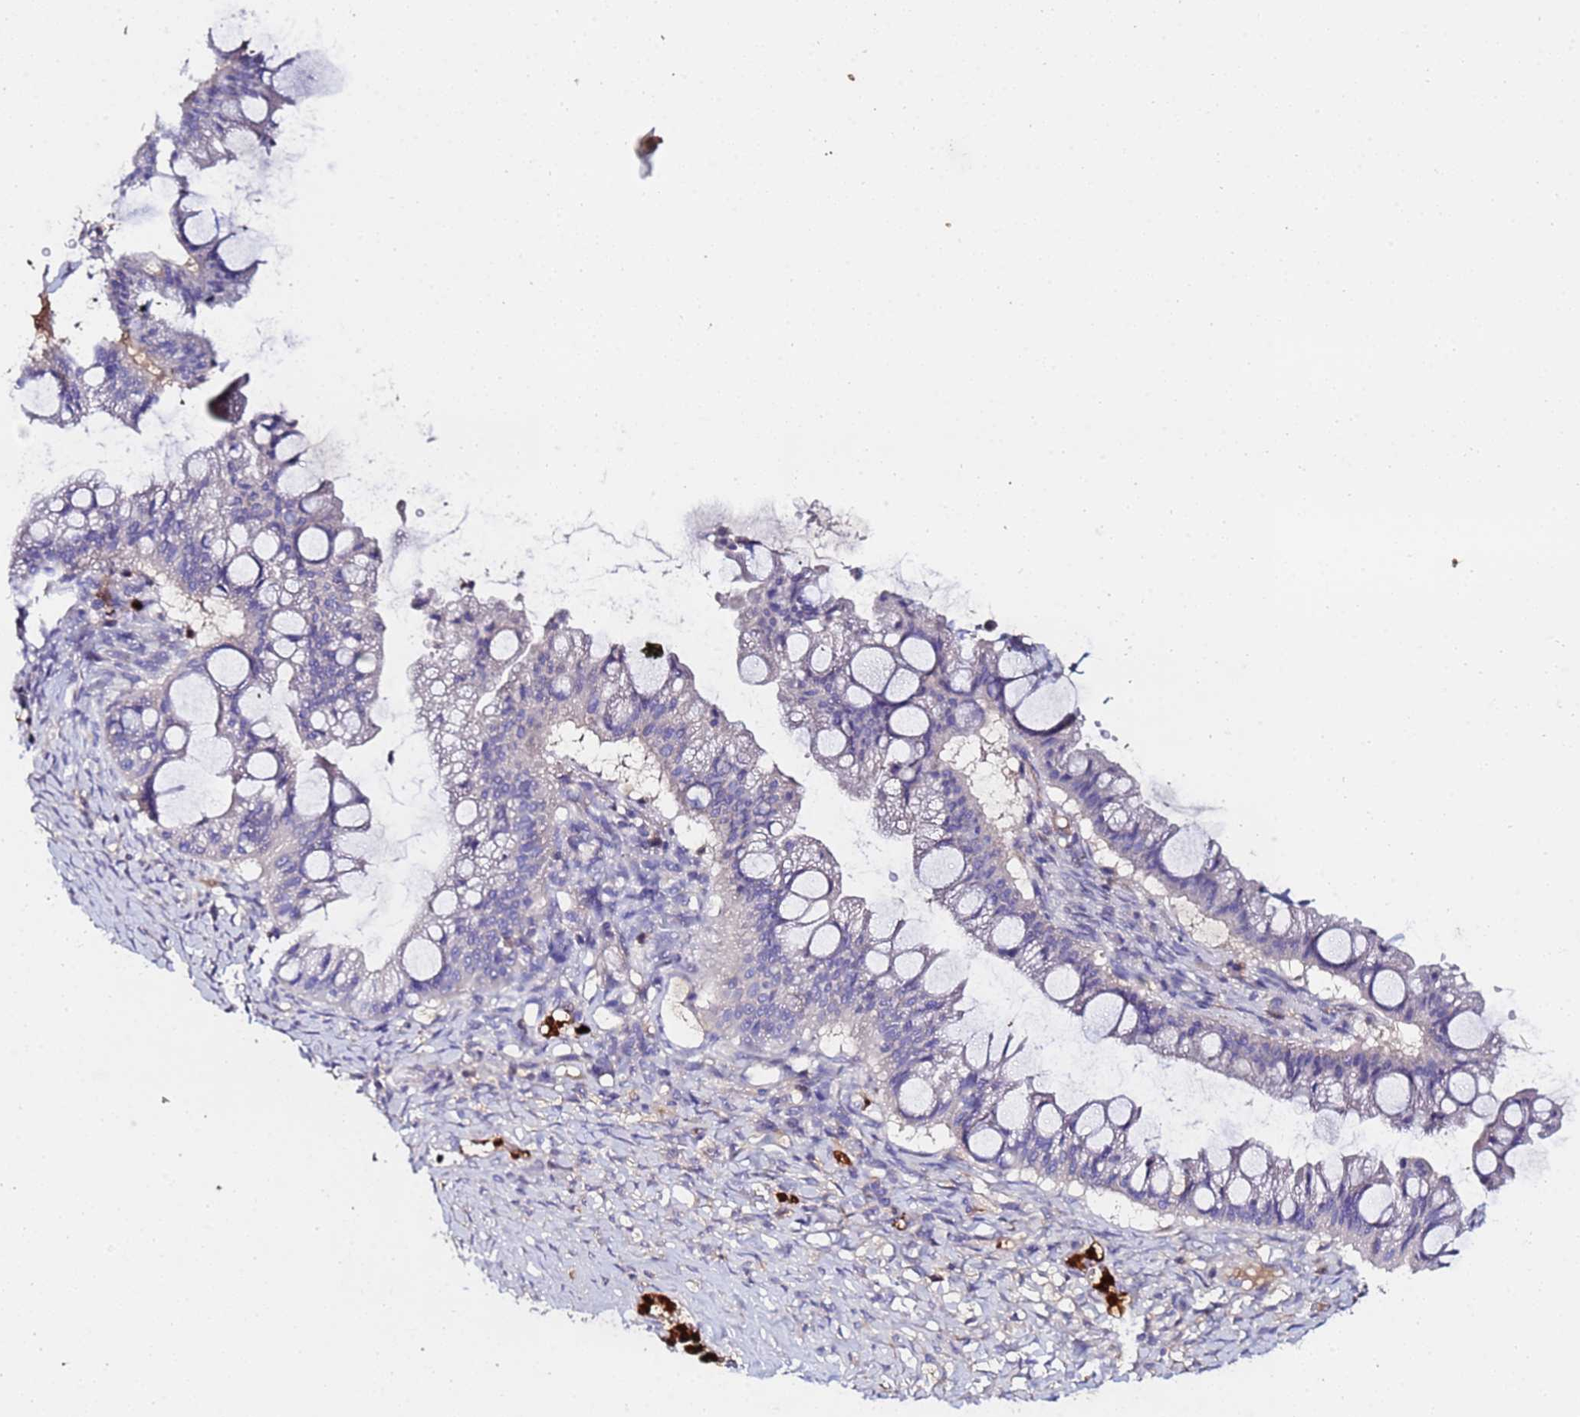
{"staining": {"intensity": "negative", "quantity": "none", "location": "none"}, "tissue": "ovarian cancer", "cell_type": "Tumor cells", "image_type": "cancer", "snomed": [{"axis": "morphology", "description": "Cystadenocarcinoma, mucinous, NOS"}, {"axis": "topography", "description": "Ovary"}], "caption": "A high-resolution image shows IHC staining of ovarian mucinous cystadenocarcinoma, which exhibits no significant expression in tumor cells. The staining is performed using DAB (3,3'-diaminobenzidine) brown chromogen with nuclei counter-stained in using hematoxylin.", "gene": "TUBAL3", "patient": {"sex": "female", "age": 73}}